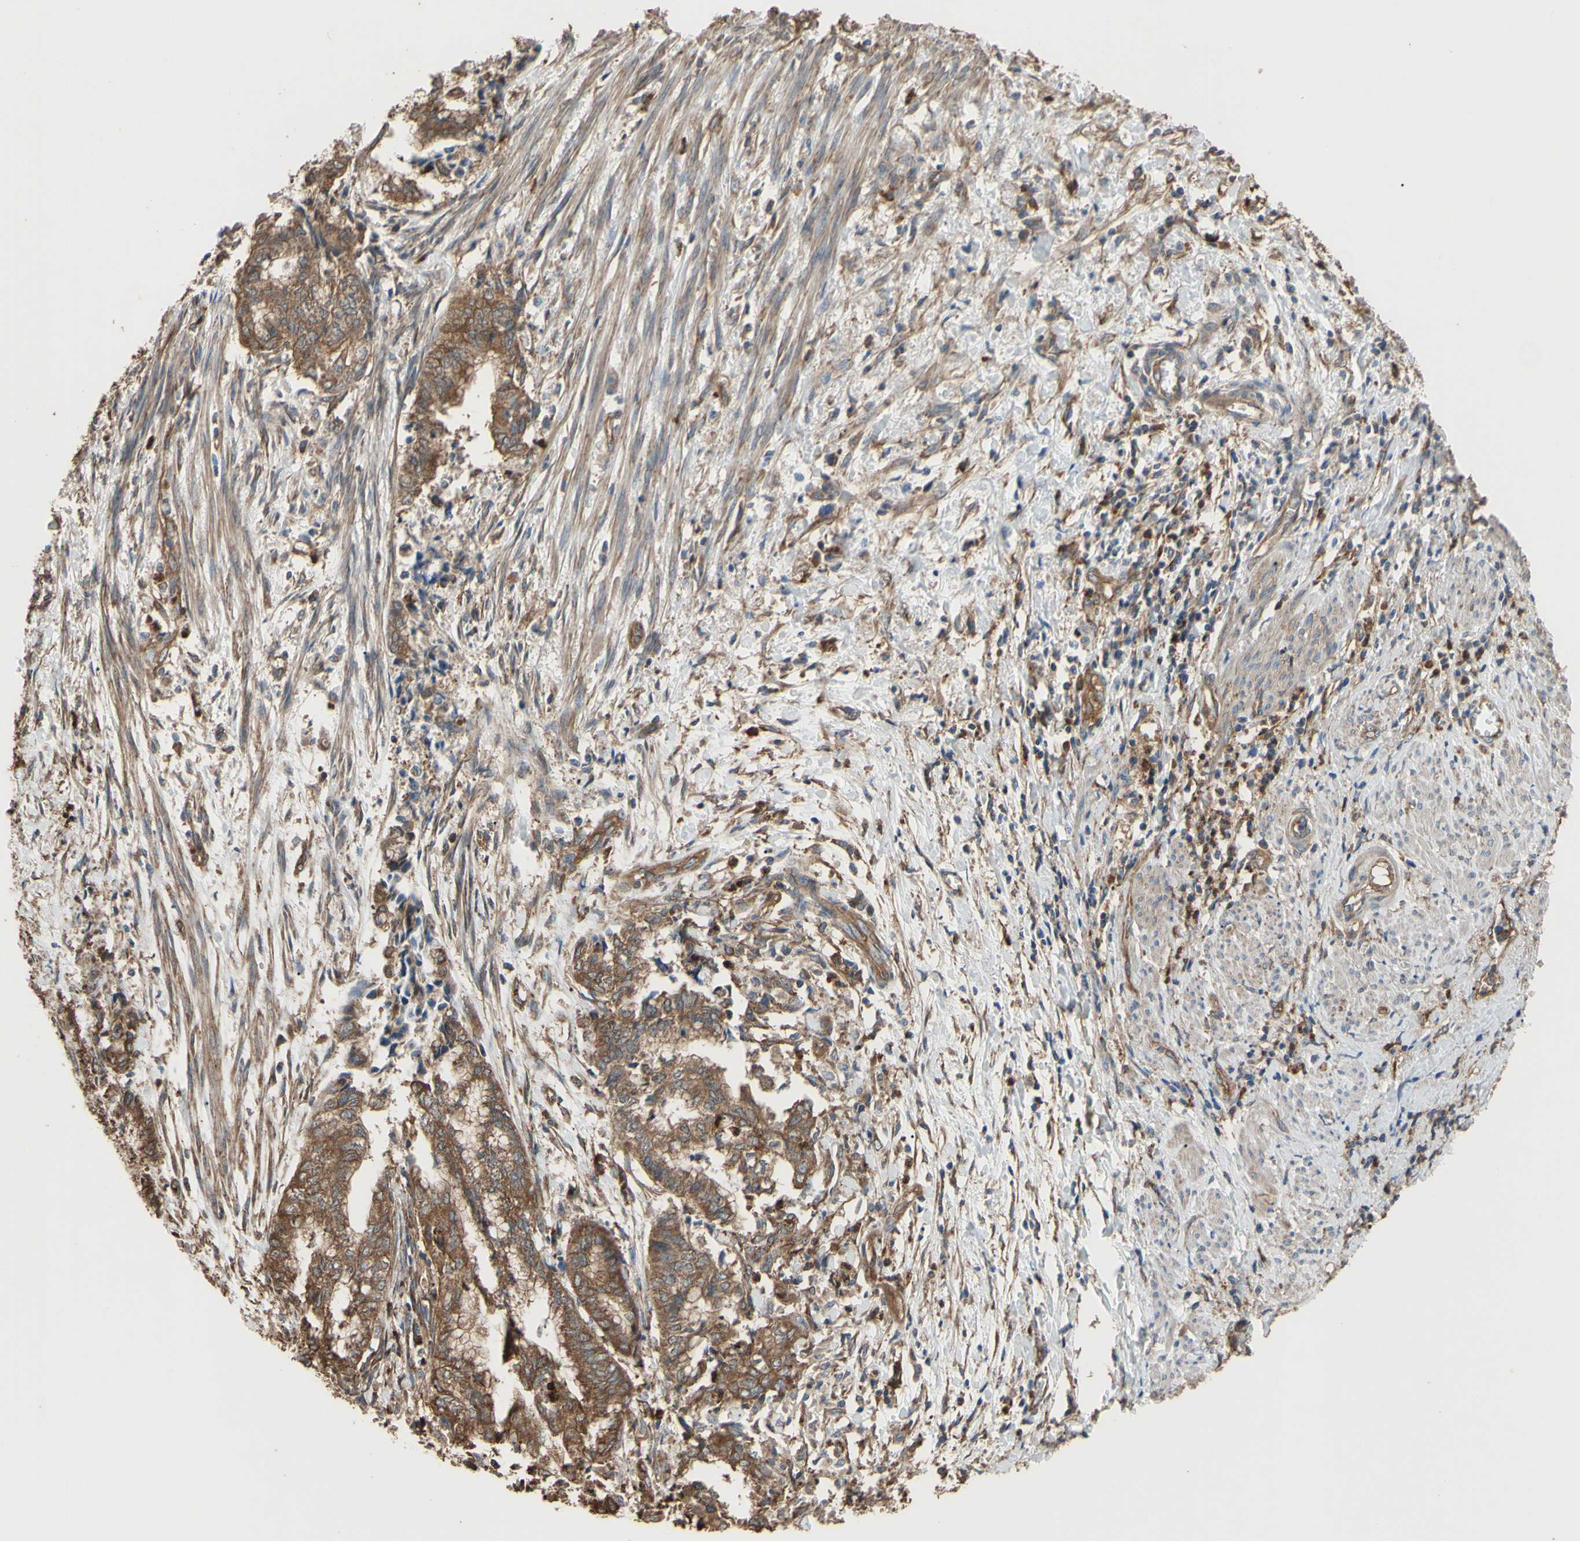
{"staining": {"intensity": "strong", "quantity": ">75%", "location": "cytoplasmic/membranous"}, "tissue": "endometrial cancer", "cell_type": "Tumor cells", "image_type": "cancer", "snomed": [{"axis": "morphology", "description": "Necrosis, NOS"}, {"axis": "morphology", "description": "Adenocarcinoma, NOS"}, {"axis": "topography", "description": "Endometrium"}], "caption": "Endometrial adenocarcinoma tissue demonstrates strong cytoplasmic/membranous staining in about >75% of tumor cells, visualized by immunohistochemistry.", "gene": "CTTN", "patient": {"sex": "female", "age": 79}}